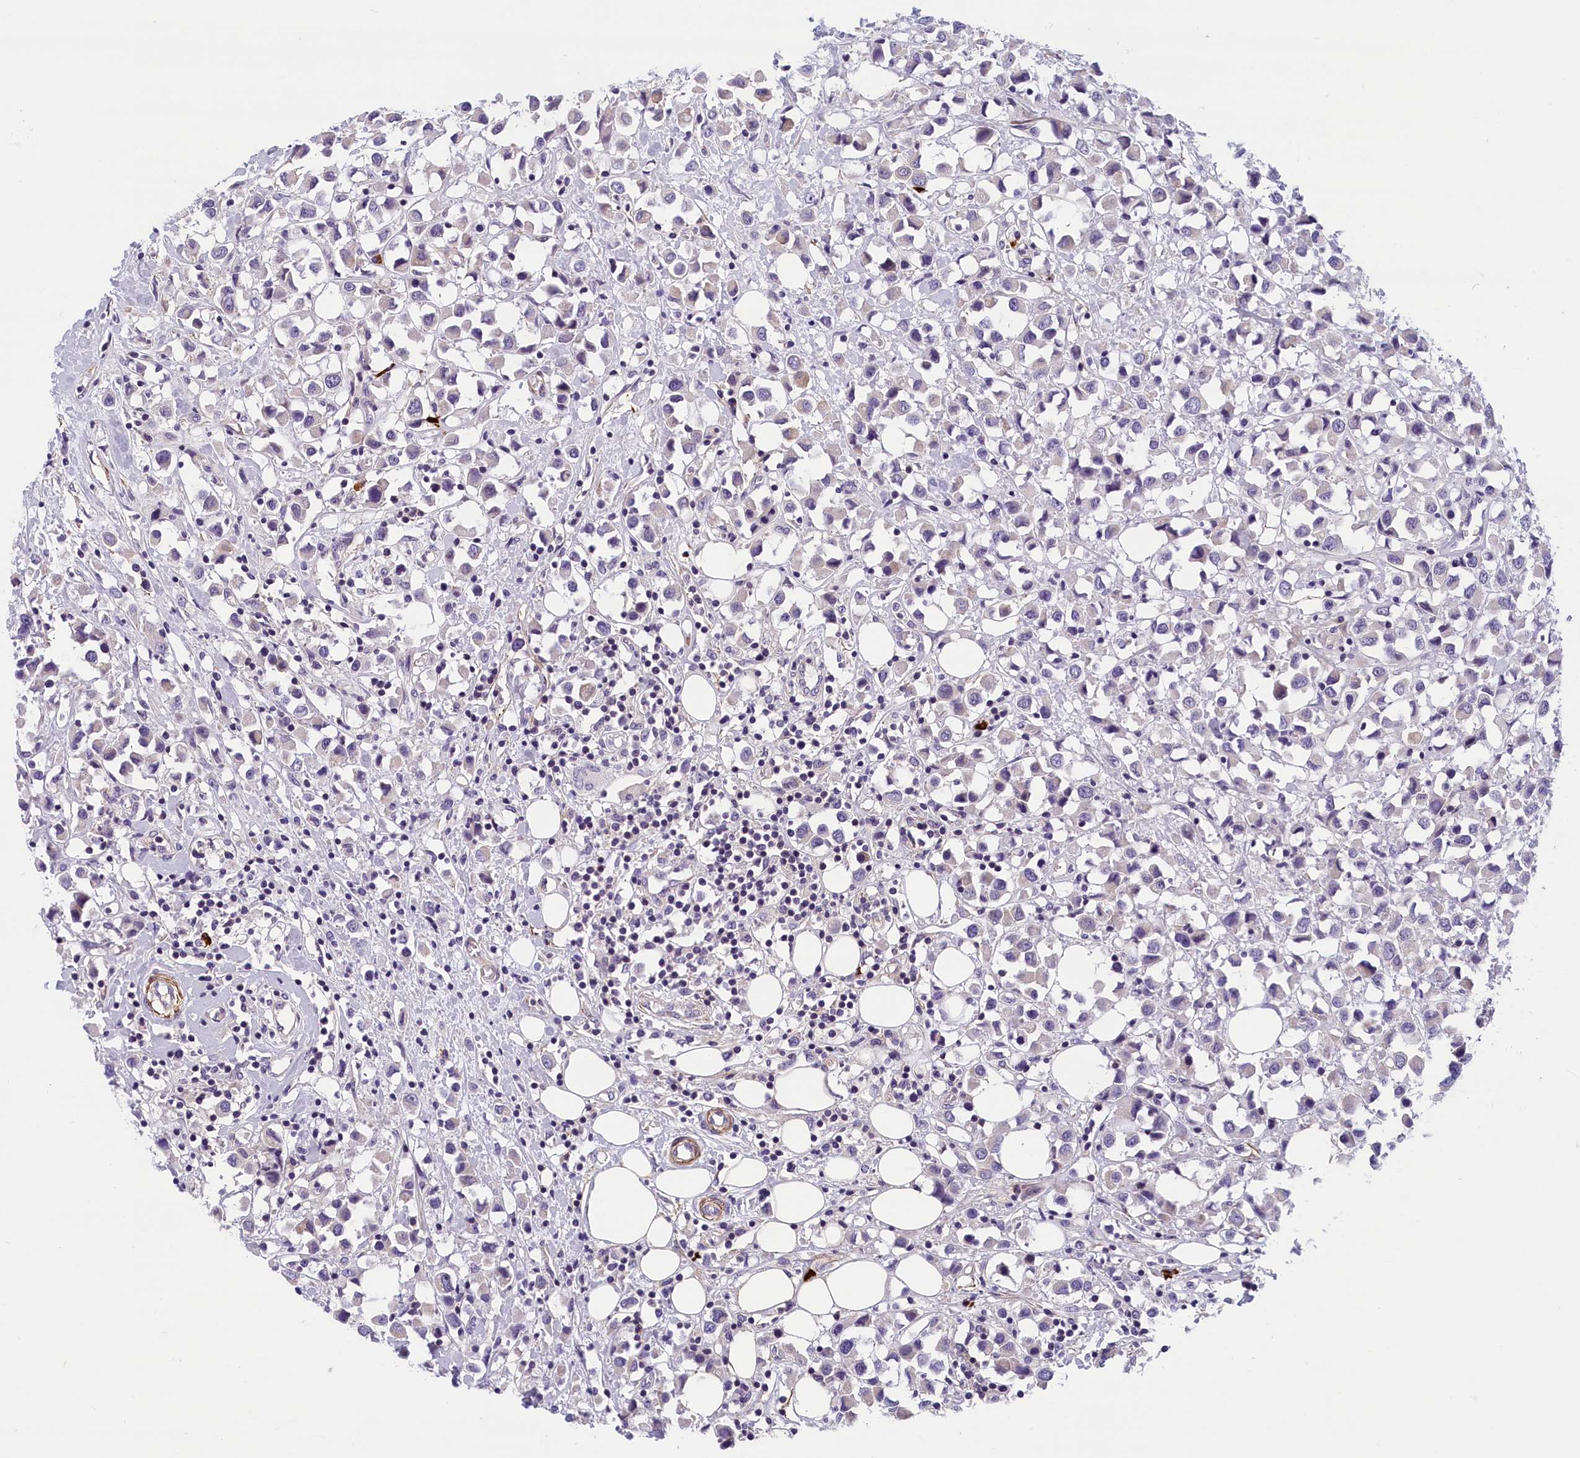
{"staining": {"intensity": "negative", "quantity": "none", "location": "none"}, "tissue": "breast cancer", "cell_type": "Tumor cells", "image_type": "cancer", "snomed": [{"axis": "morphology", "description": "Duct carcinoma"}, {"axis": "topography", "description": "Breast"}], "caption": "A high-resolution photomicrograph shows immunohistochemistry (IHC) staining of intraductal carcinoma (breast), which displays no significant staining in tumor cells.", "gene": "BCL2L13", "patient": {"sex": "female", "age": 61}}